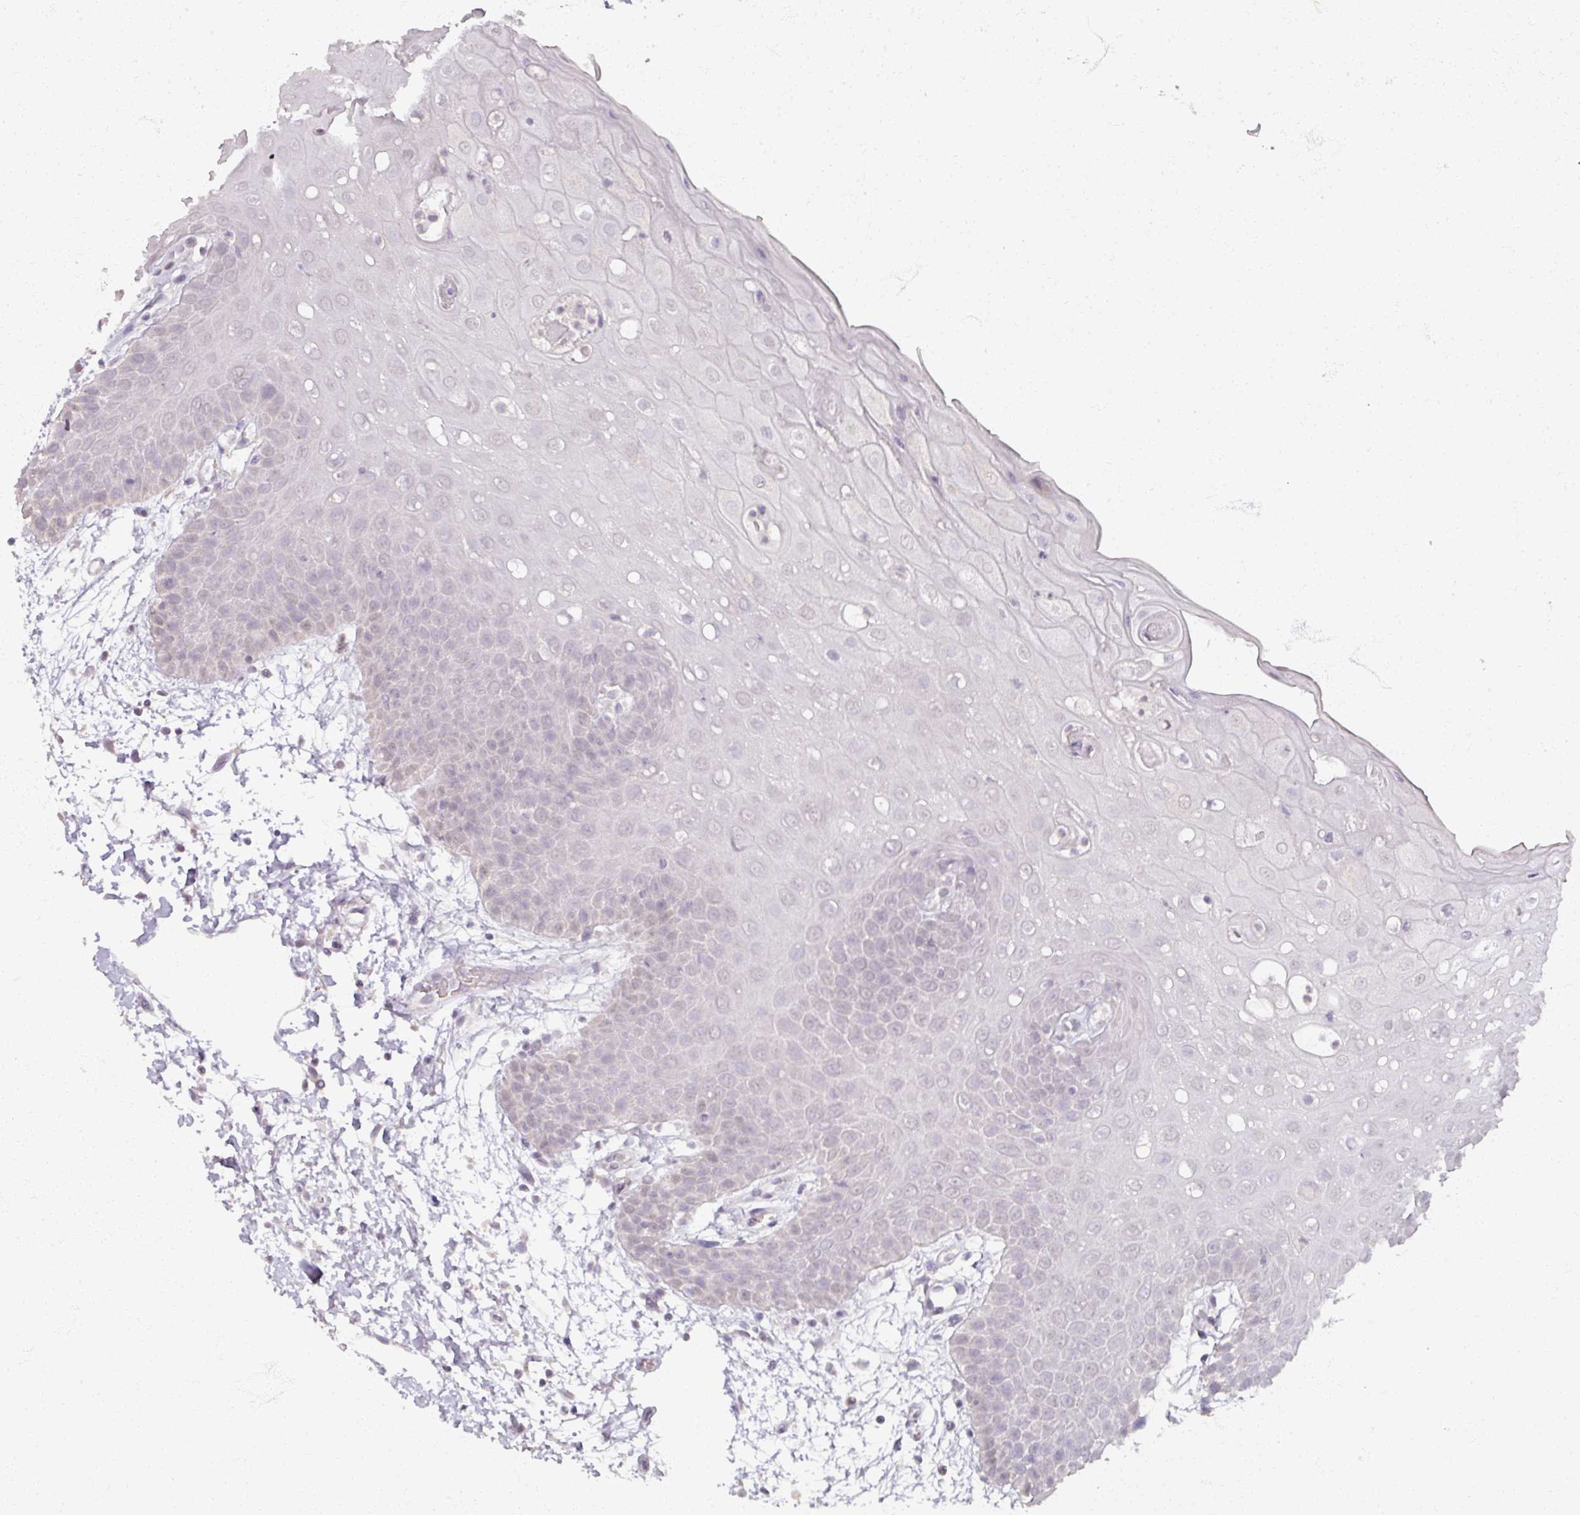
{"staining": {"intensity": "weak", "quantity": "<25%", "location": "nuclear"}, "tissue": "oral mucosa", "cell_type": "Squamous epithelial cells", "image_type": "normal", "snomed": [{"axis": "morphology", "description": "Normal tissue, NOS"}, {"axis": "topography", "description": "Oral tissue"}, {"axis": "topography", "description": "Tounge, NOS"}], "caption": "This photomicrograph is of benign oral mucosa stained with IHC to label a protein in brown with the nuclei are counter-stained blue. There is no expression in squamous epithelial cells.", "gene": "SOX11", "patient": {"sex": "female", "age": 59}}